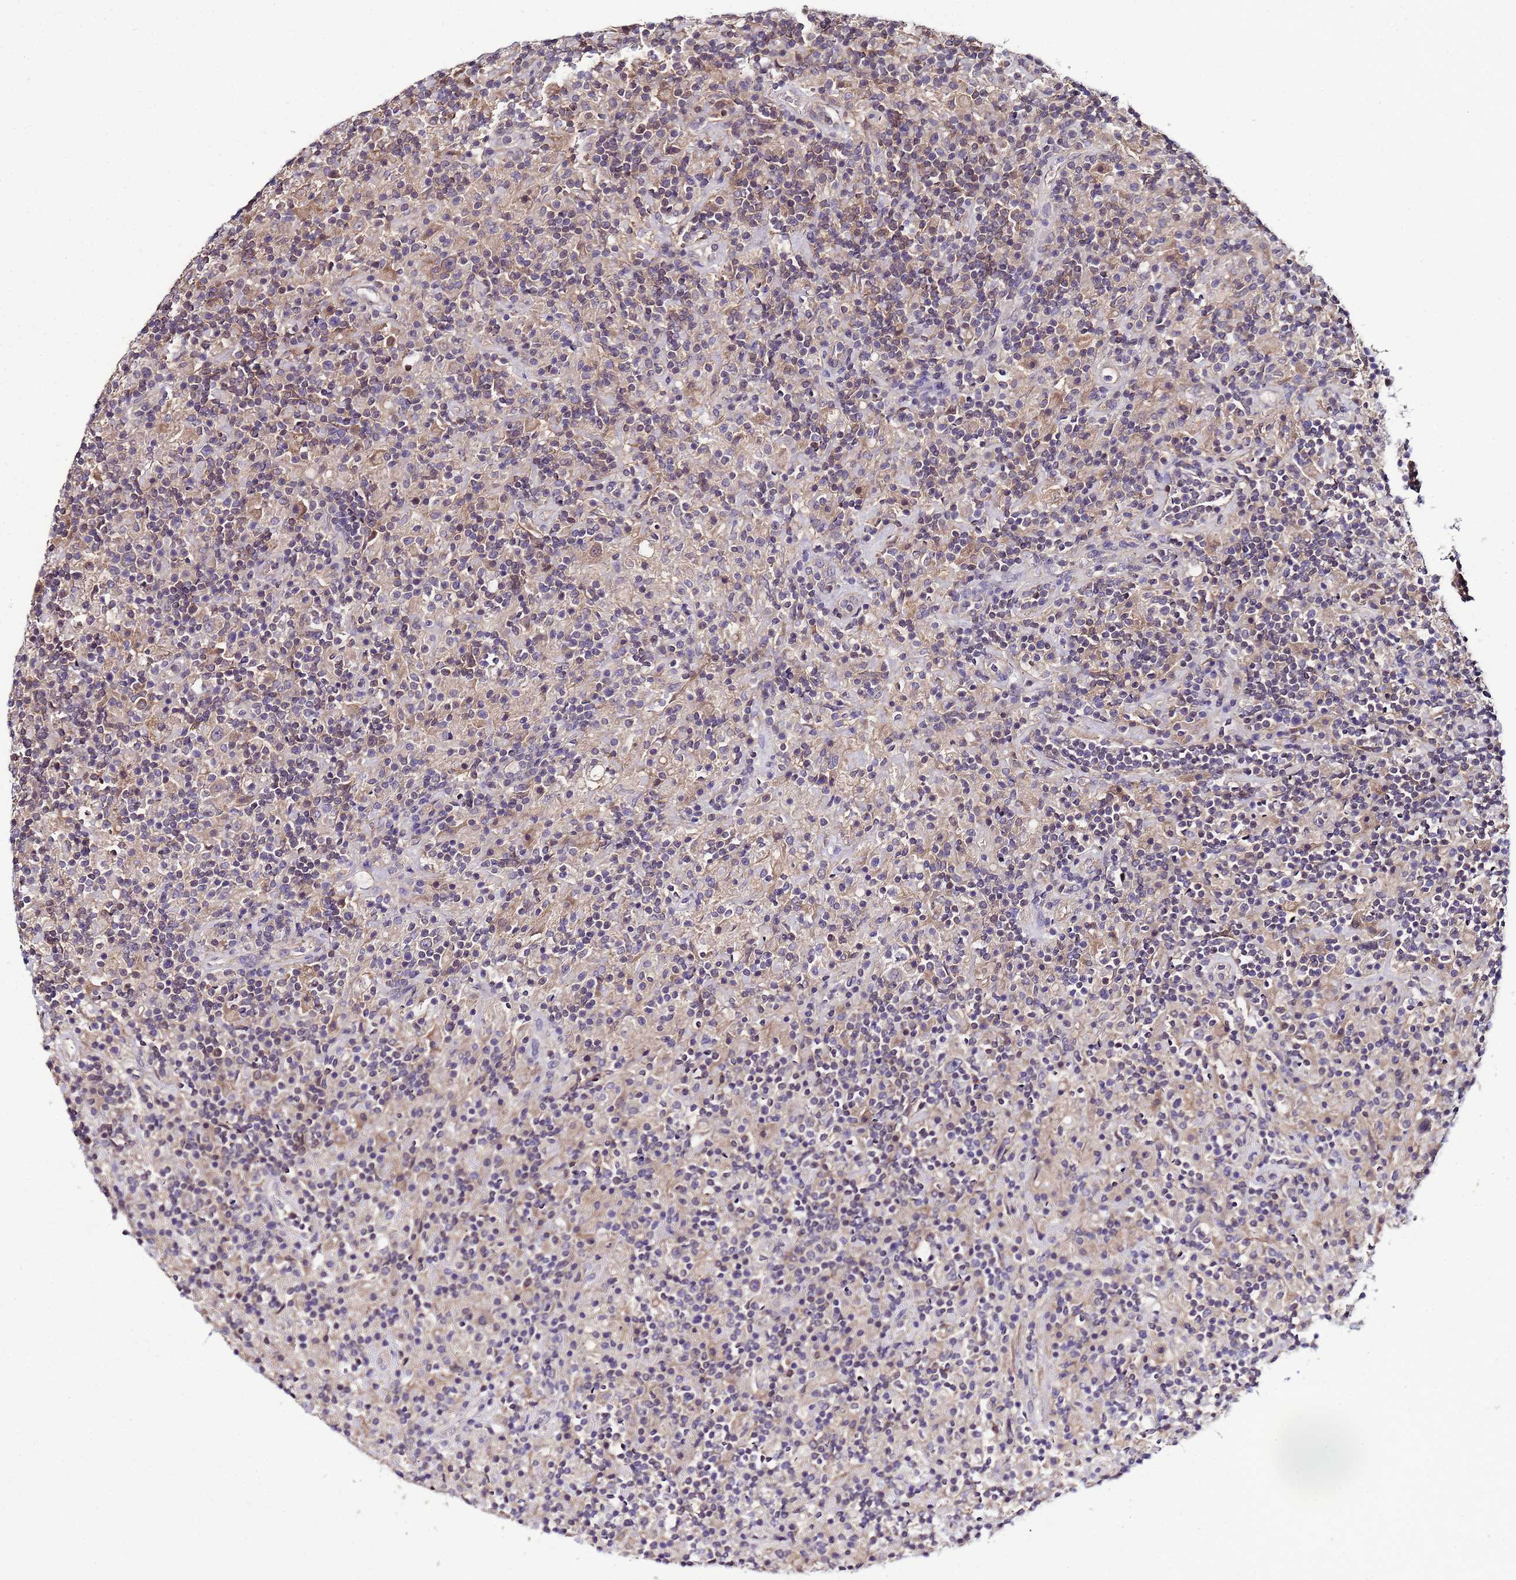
{"staining": {"intensity": "negative", "quantity": "none", "location": "none"}, "tissue": "lymphoma", "cell_type": "Tumor cells", "image_type": "cancer", "snomed": [{"axis": "morphology", "description": "Hodgkin's disease, NOS"}, {"axis": "topography", "description": "Lymph node"}], "caption": "The immunohistochemistry (IHC) image has no significant positivity in tumor cells of lymphoma tissue.", "gene": "NAXE", "patient": {"sex": "male", "age": 70}}